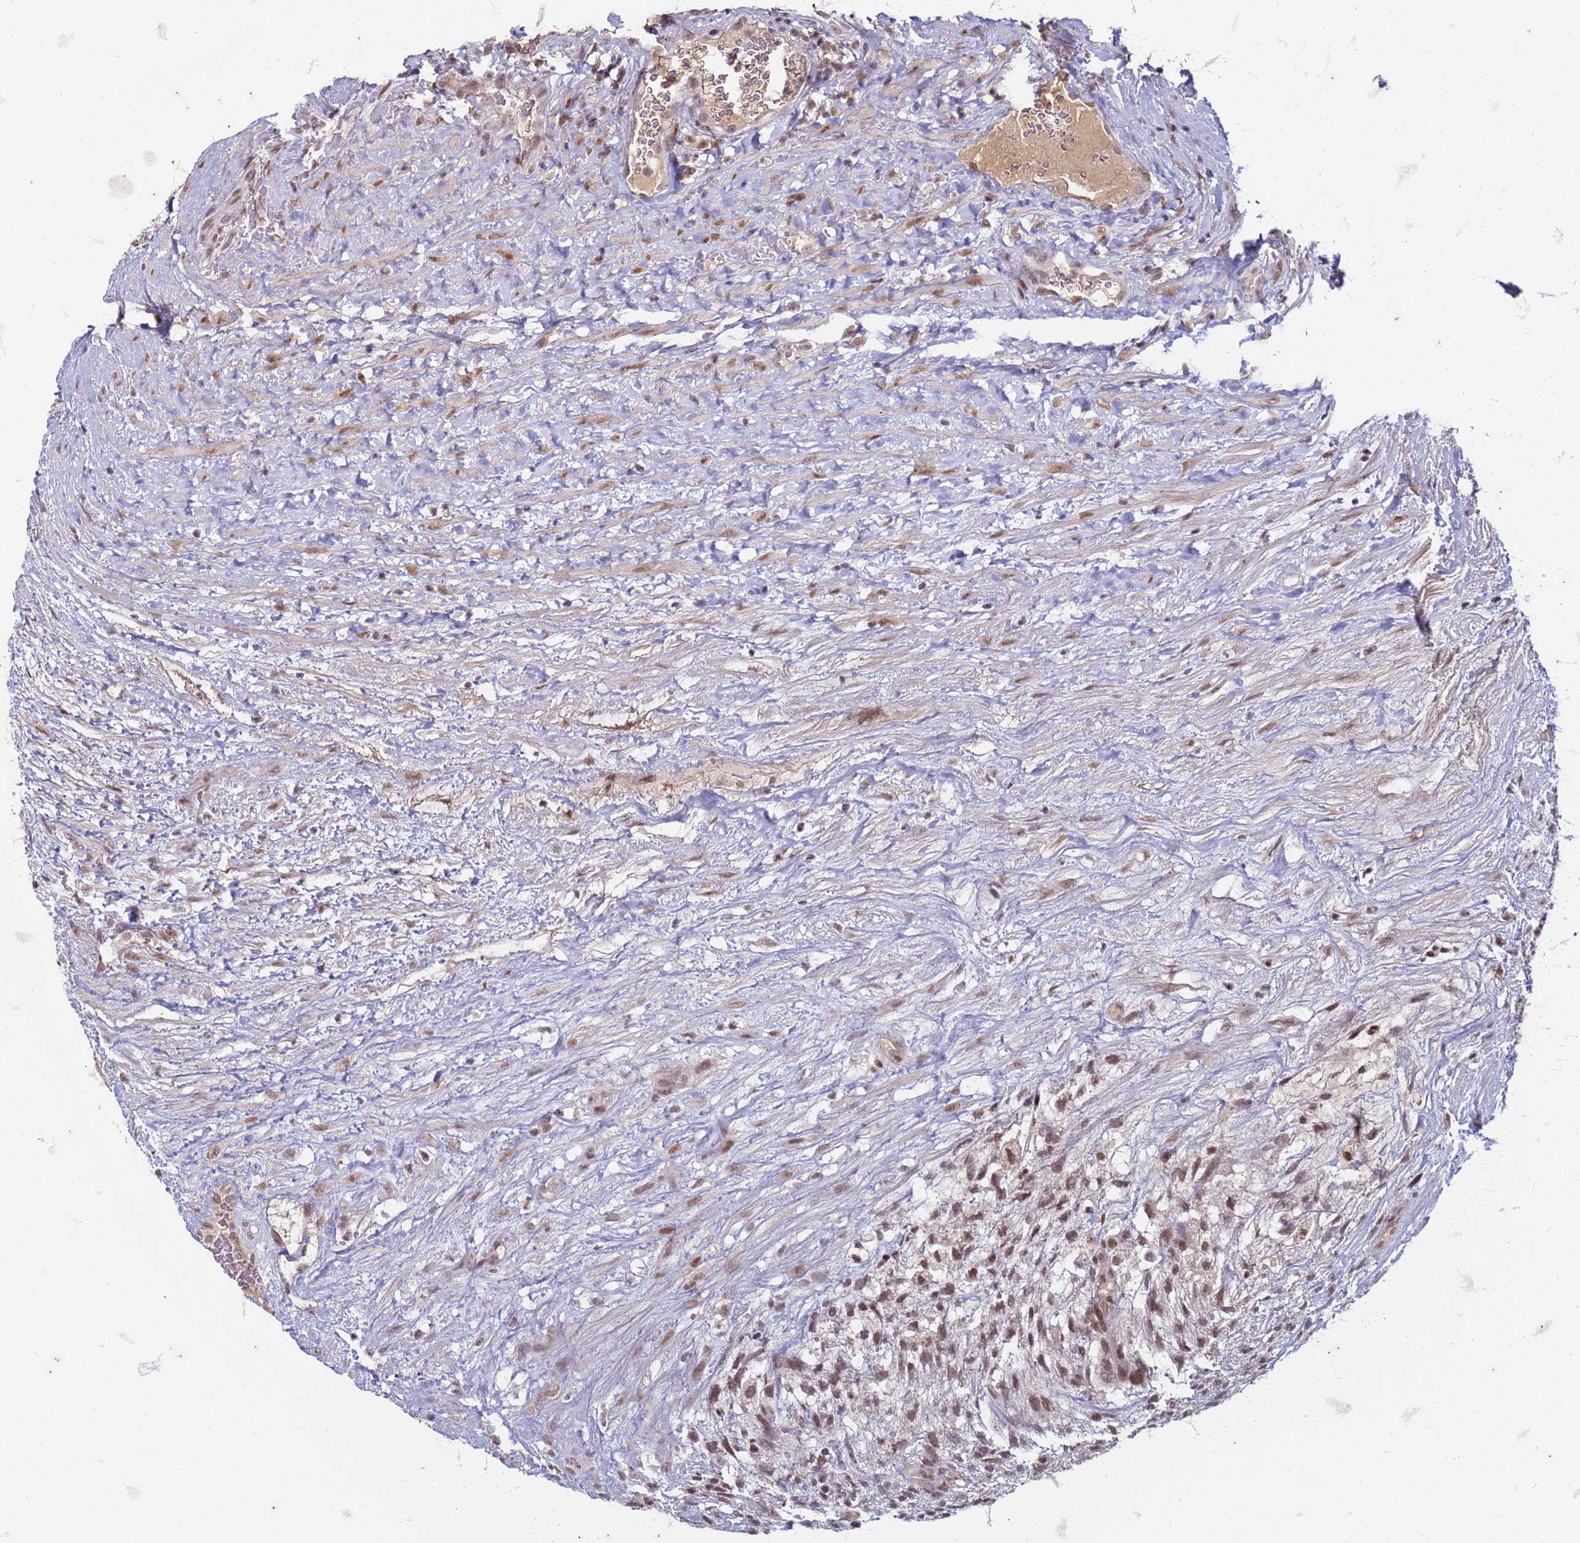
{"staining": {"intensity": "moderate", "quantity": ">75%", "location": "nuclear"}, "tissue": "testis cancer", "cell_type": "Tumor cells", "image_type": "cancer", "snomed": [{"axis": "morphology", "description": "Carcinoma, Embryonal, NOS"}, {"axis": "topography", "description": "Testis"}], "caption": "This is an image of IHC staining of embryonal carcinoma (testis), which shows moderate positivity in the nuclear of tumor cells.", "gene": "TRMT6", "patient": {"sex": "male", "age": 26}}